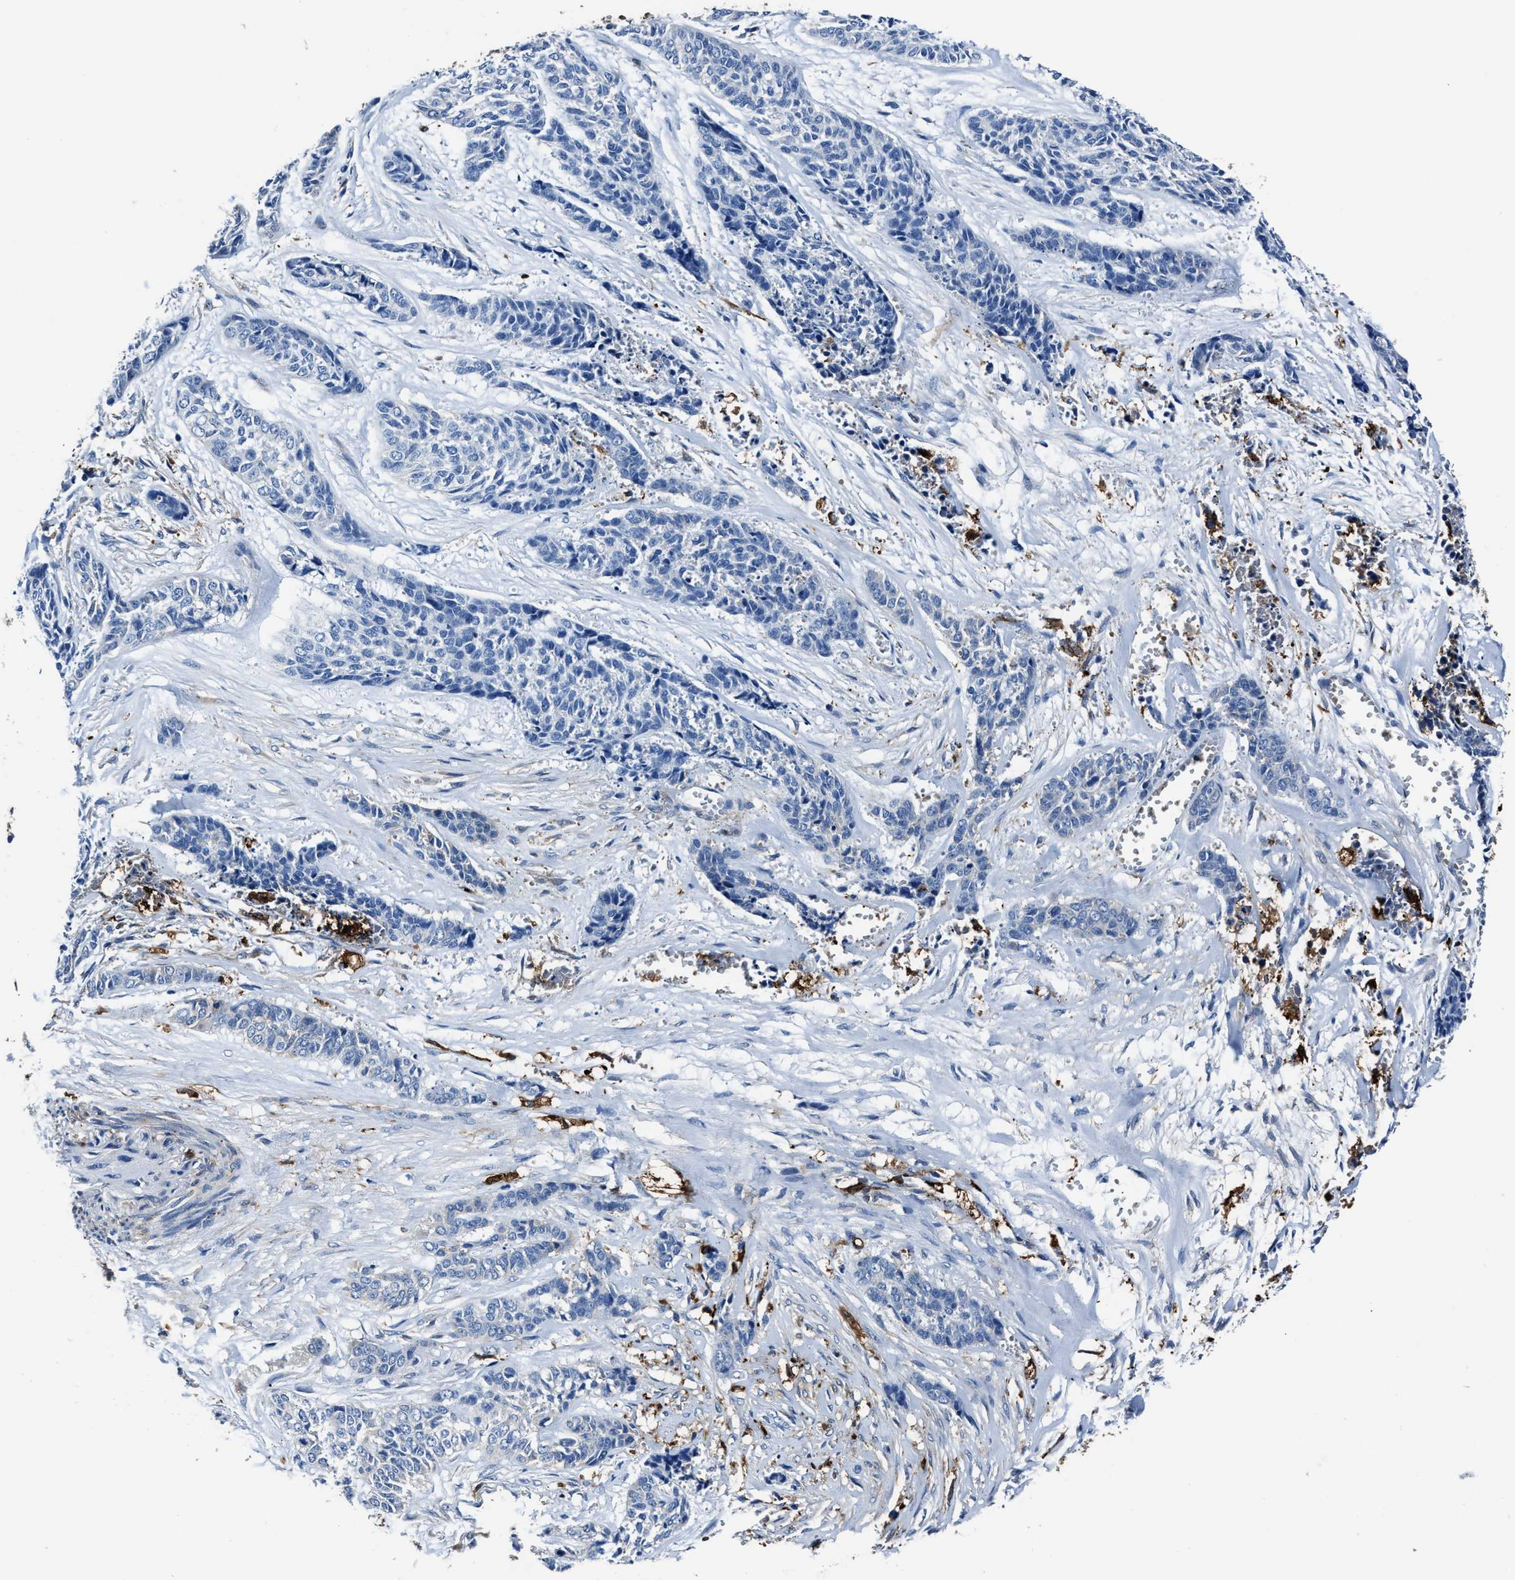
{"staining": {"intensity": "negative", "quantity": "none", "location": "none"}, "tissue": "skin cancer", "cell_type": "Tumor cells", "image_type": "cancer", "snomed": [{"axis": "morphology", "description": "Basal cell carcinoma"}, {"axis": "topography", "description": "Skin"}], "caption": "The photomicrograph demonstrates no staining of tumor cells in skin cancer (basal cell carcinoma).", "gene": "FTL", "patient": {"sex": "female", "age": 64}}